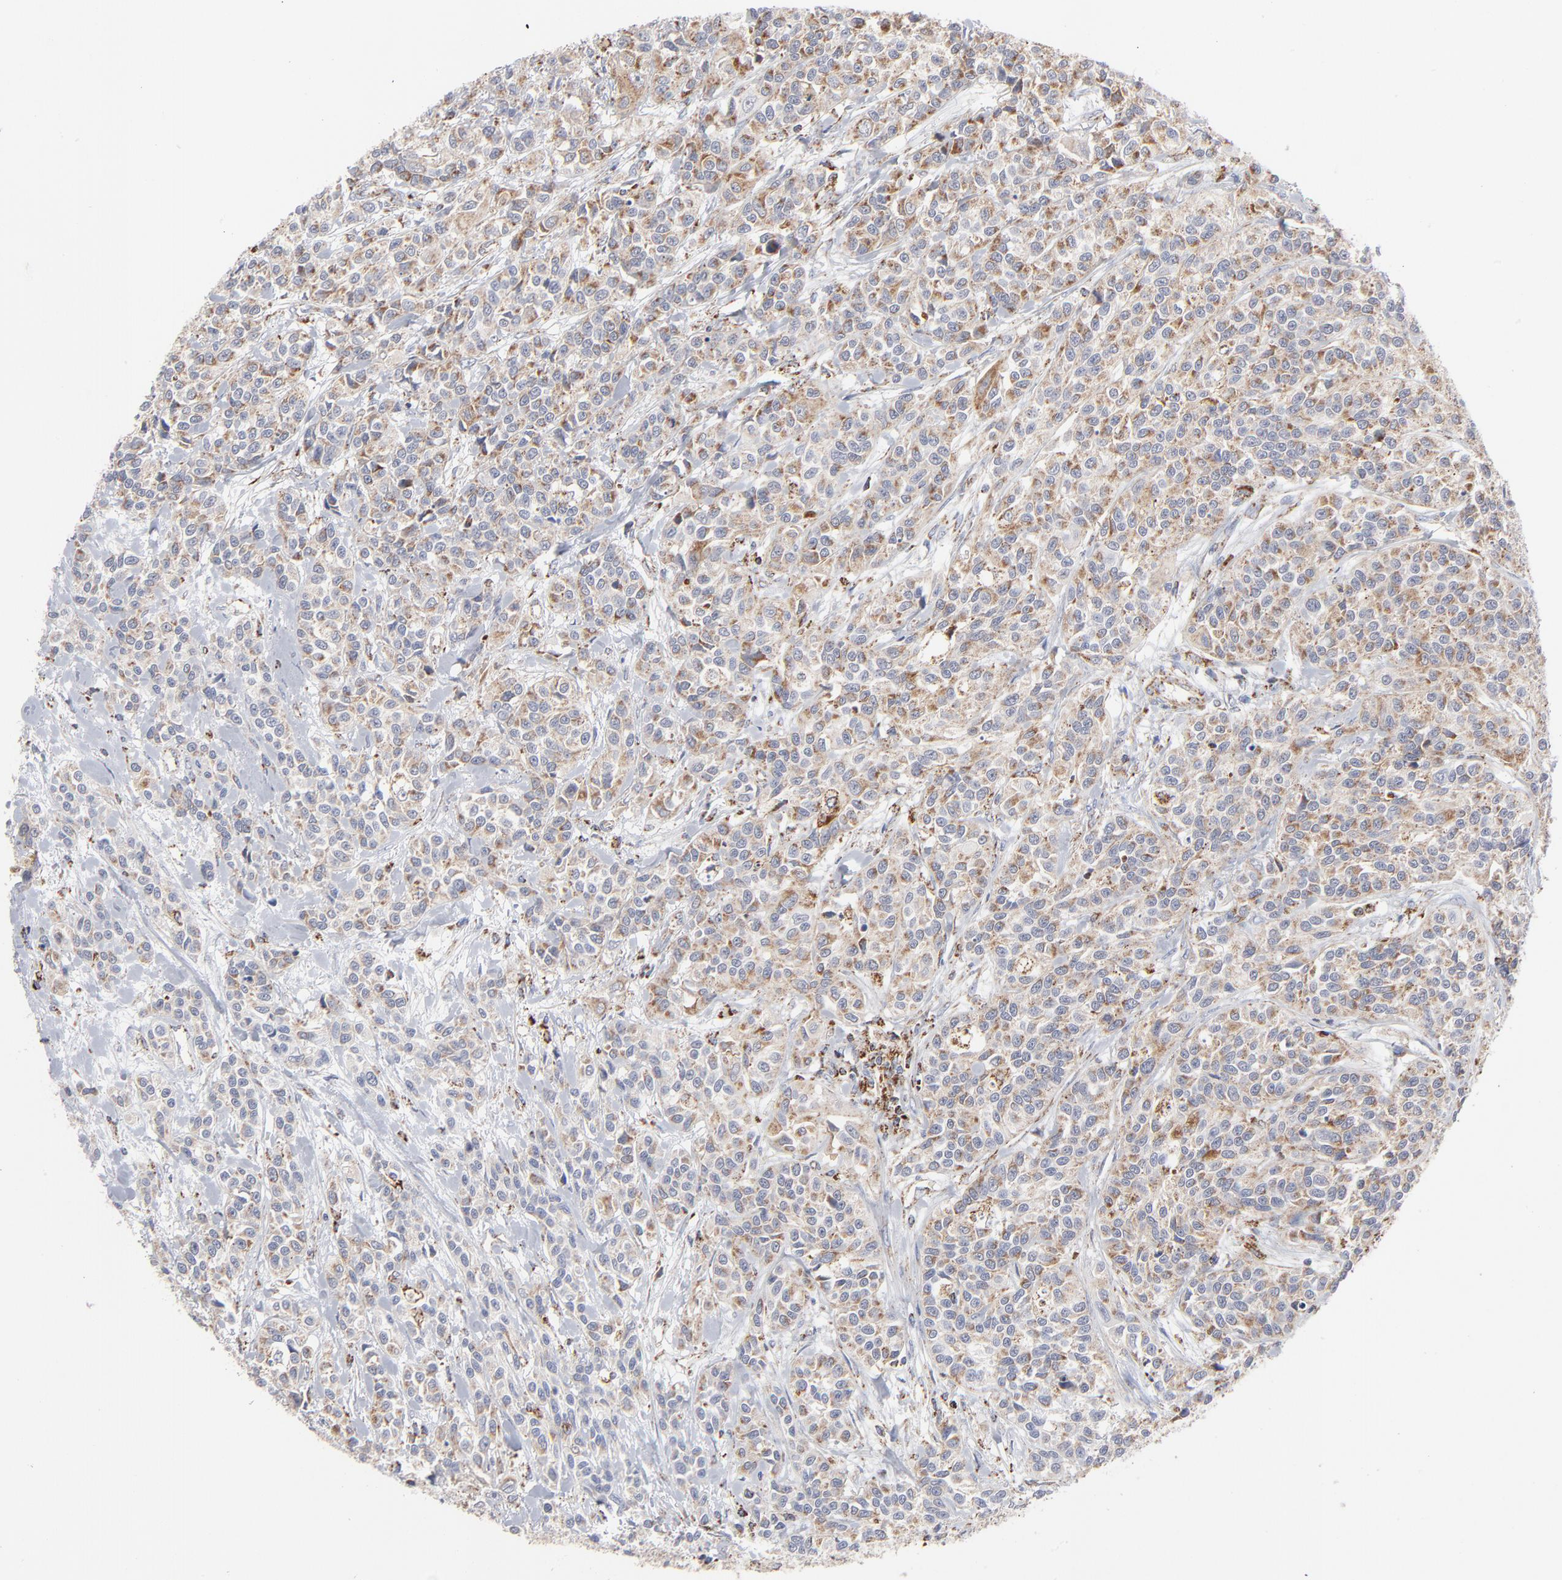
{"staining": {"intensity": "moderate", "quantity": ">75%", "location": "cytoplasmic/membranous"}, "tissue": "urothelial cancer", "cell_type": "Tumor cells", "image_type": "cancer", "snomed": [{"axis": "morphology", "description": "Urothelial carcinoma, High grade"}, {"axis": "topography", "description": "Urinary bladder"}], "caption": "IHC micrograph of human high-grade urothelial carcinoma stained for a protein (brown), which displays medium levels of moderate cytoplasmic/membranous staining in about >75% of tumor cells.", "gene": "ASB3", "patient": {"sex": "female", "age": 81}}